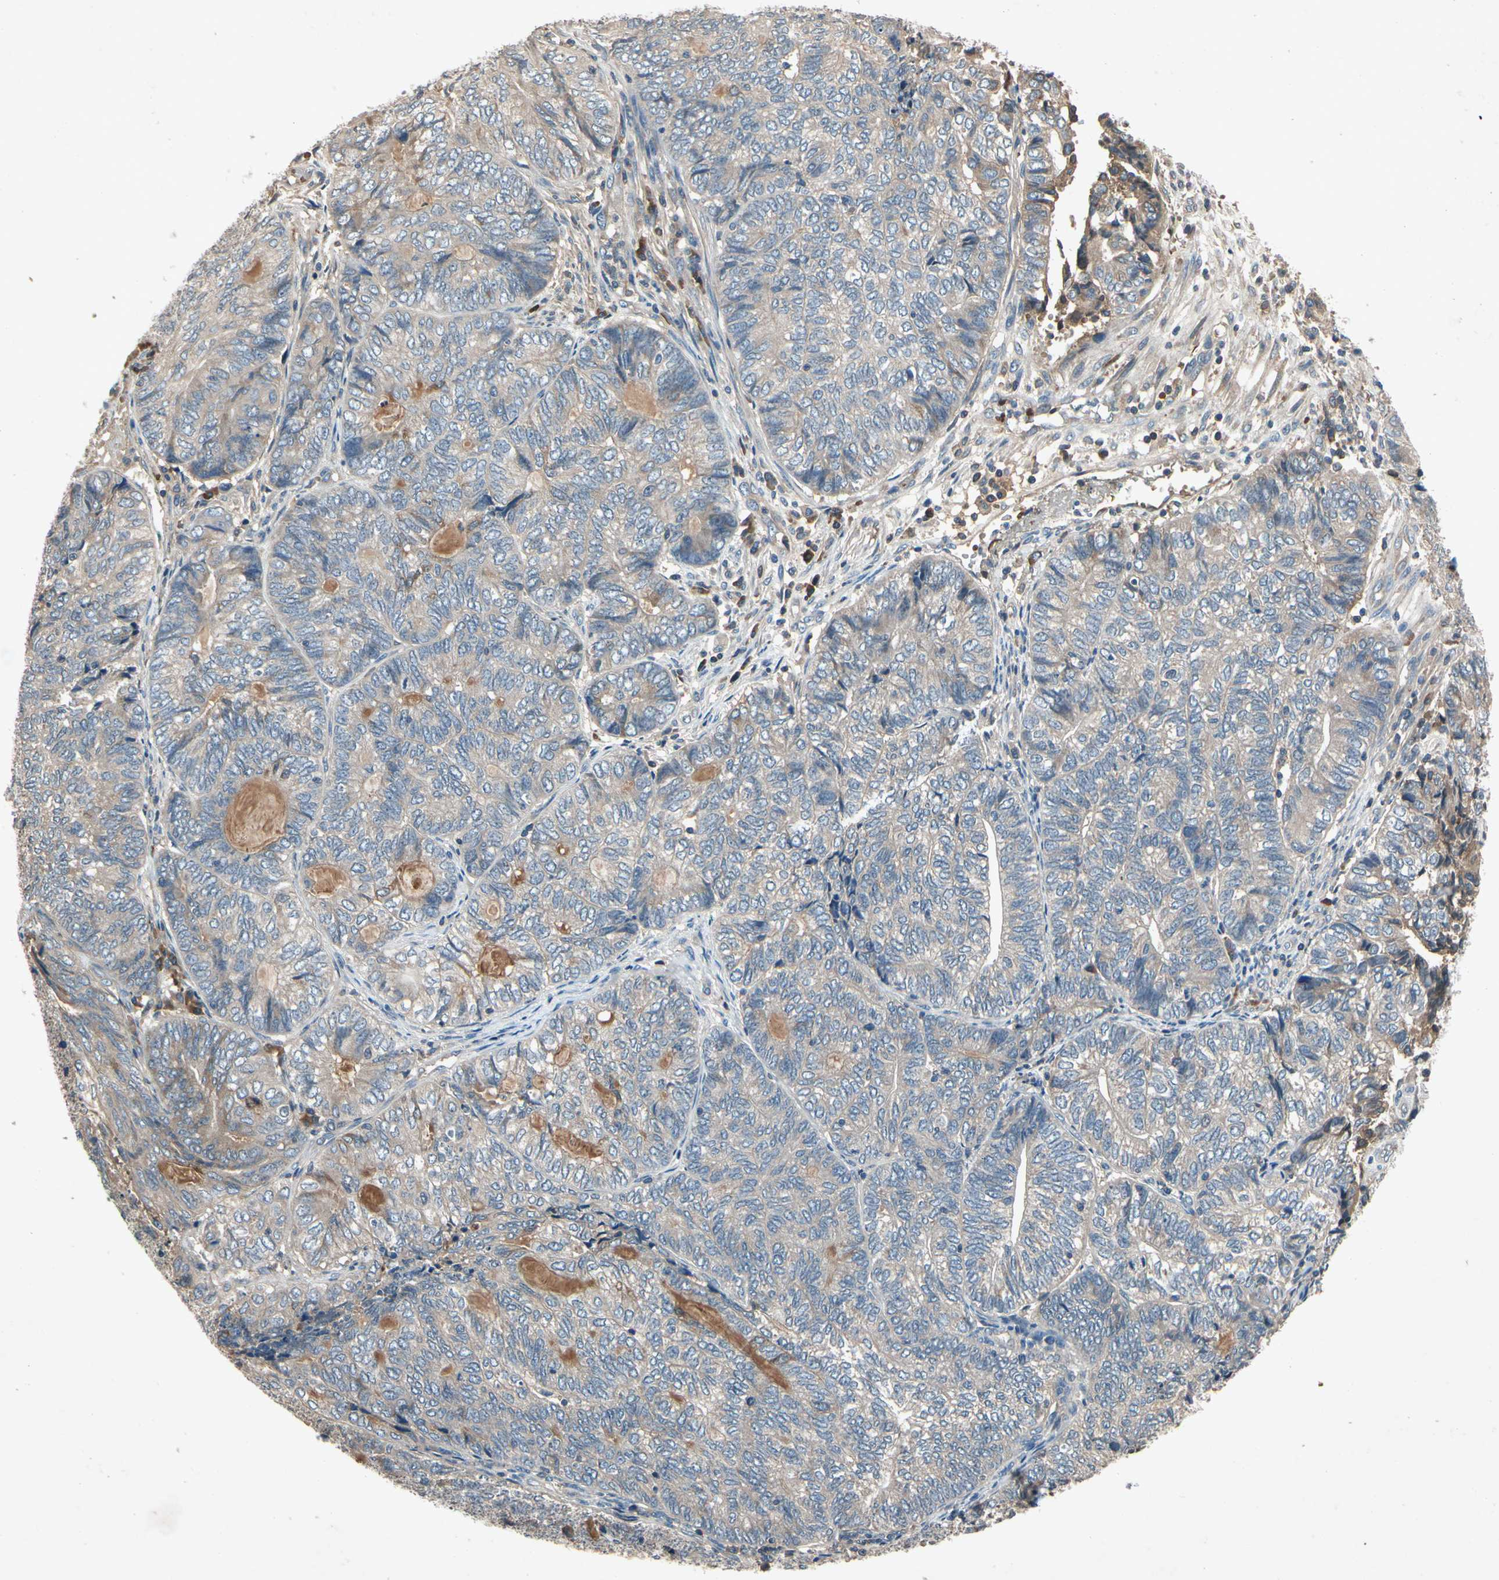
{"staining": {"intensity": "weak", "quantity": "25%-75%", "location": "cytoplasmic/membranous"}, "tissue": "endometrial cancer", "cell_type": "Tumor cells", "image_type": "cancer", "snomed": [{"axis": "morphology", "description": "Adenocarcinoma, NOS"}, {"axis": "topography", "description": "Uterus"}, {"axis": "topography", "description": "Endometrium"}], "caption": "A micrograph of human endometrial cancer stained for a protein exhibits weak cytoplasmic/membranous brown staining in tumor cells.", "gene": "IL1RL1", "patient": {"sex": "female", "age": 70}}